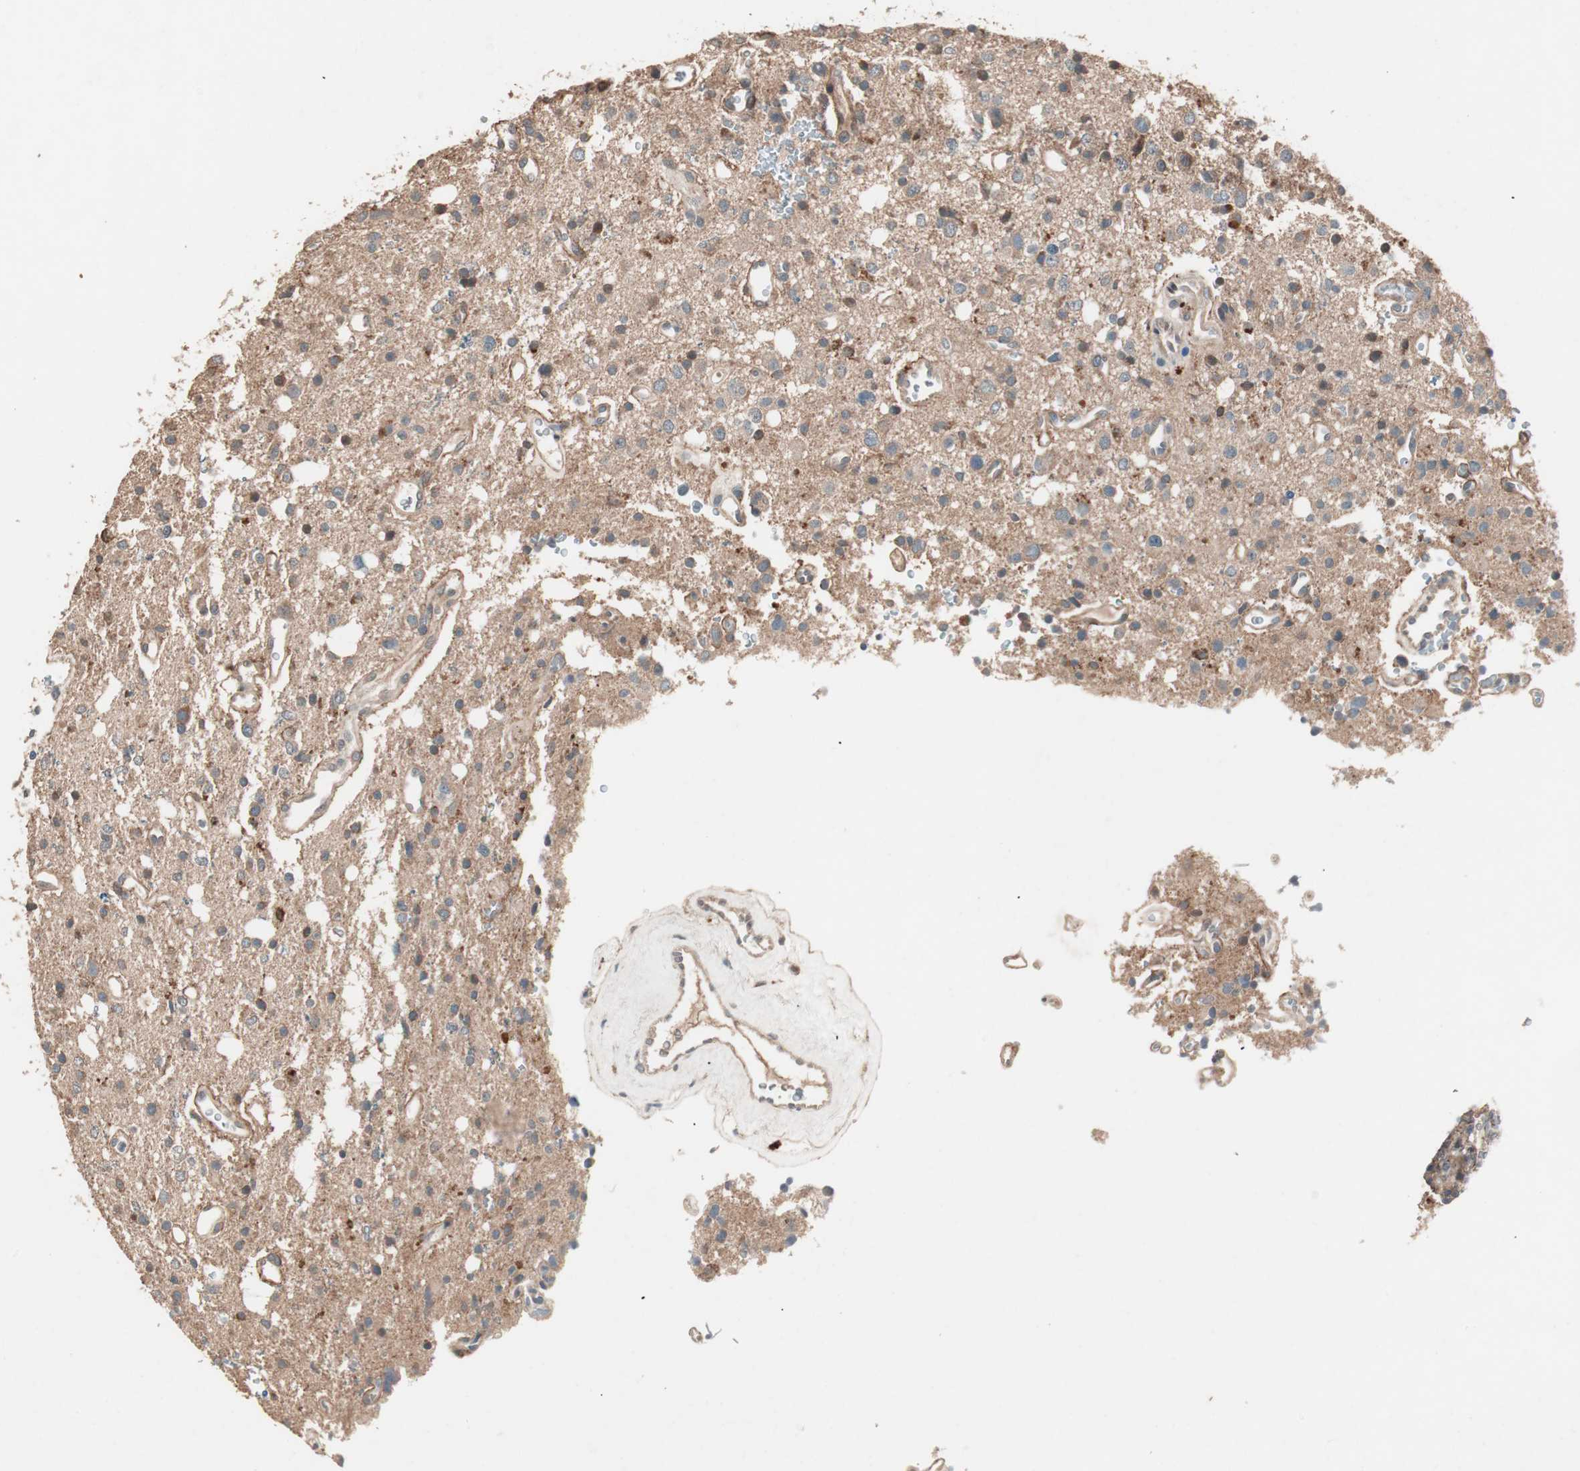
{"staining": {"intensity": "moderate", "quantity": ">75%", "location": "cytoplasmic/membranous"}, "tissue": "glioma", "cell_type": "Tumor cells", "image_type": "cancer", "snomed": [{"axis": "morphology", "description": "Glioma, malignant, High grade"}, {"axis": "topography", "description": "Brain"}], "caption": "This micrograph displays glioma stained with immunohistochemistry (IHC) to label a protein in brown. The cytoplasmic/membranous of tumor cells show moderate positivity for the protein. Nuclei are counter-stained blue.", "gene": "NFRKB", "patient": {"sex": "male", "age": 47}}